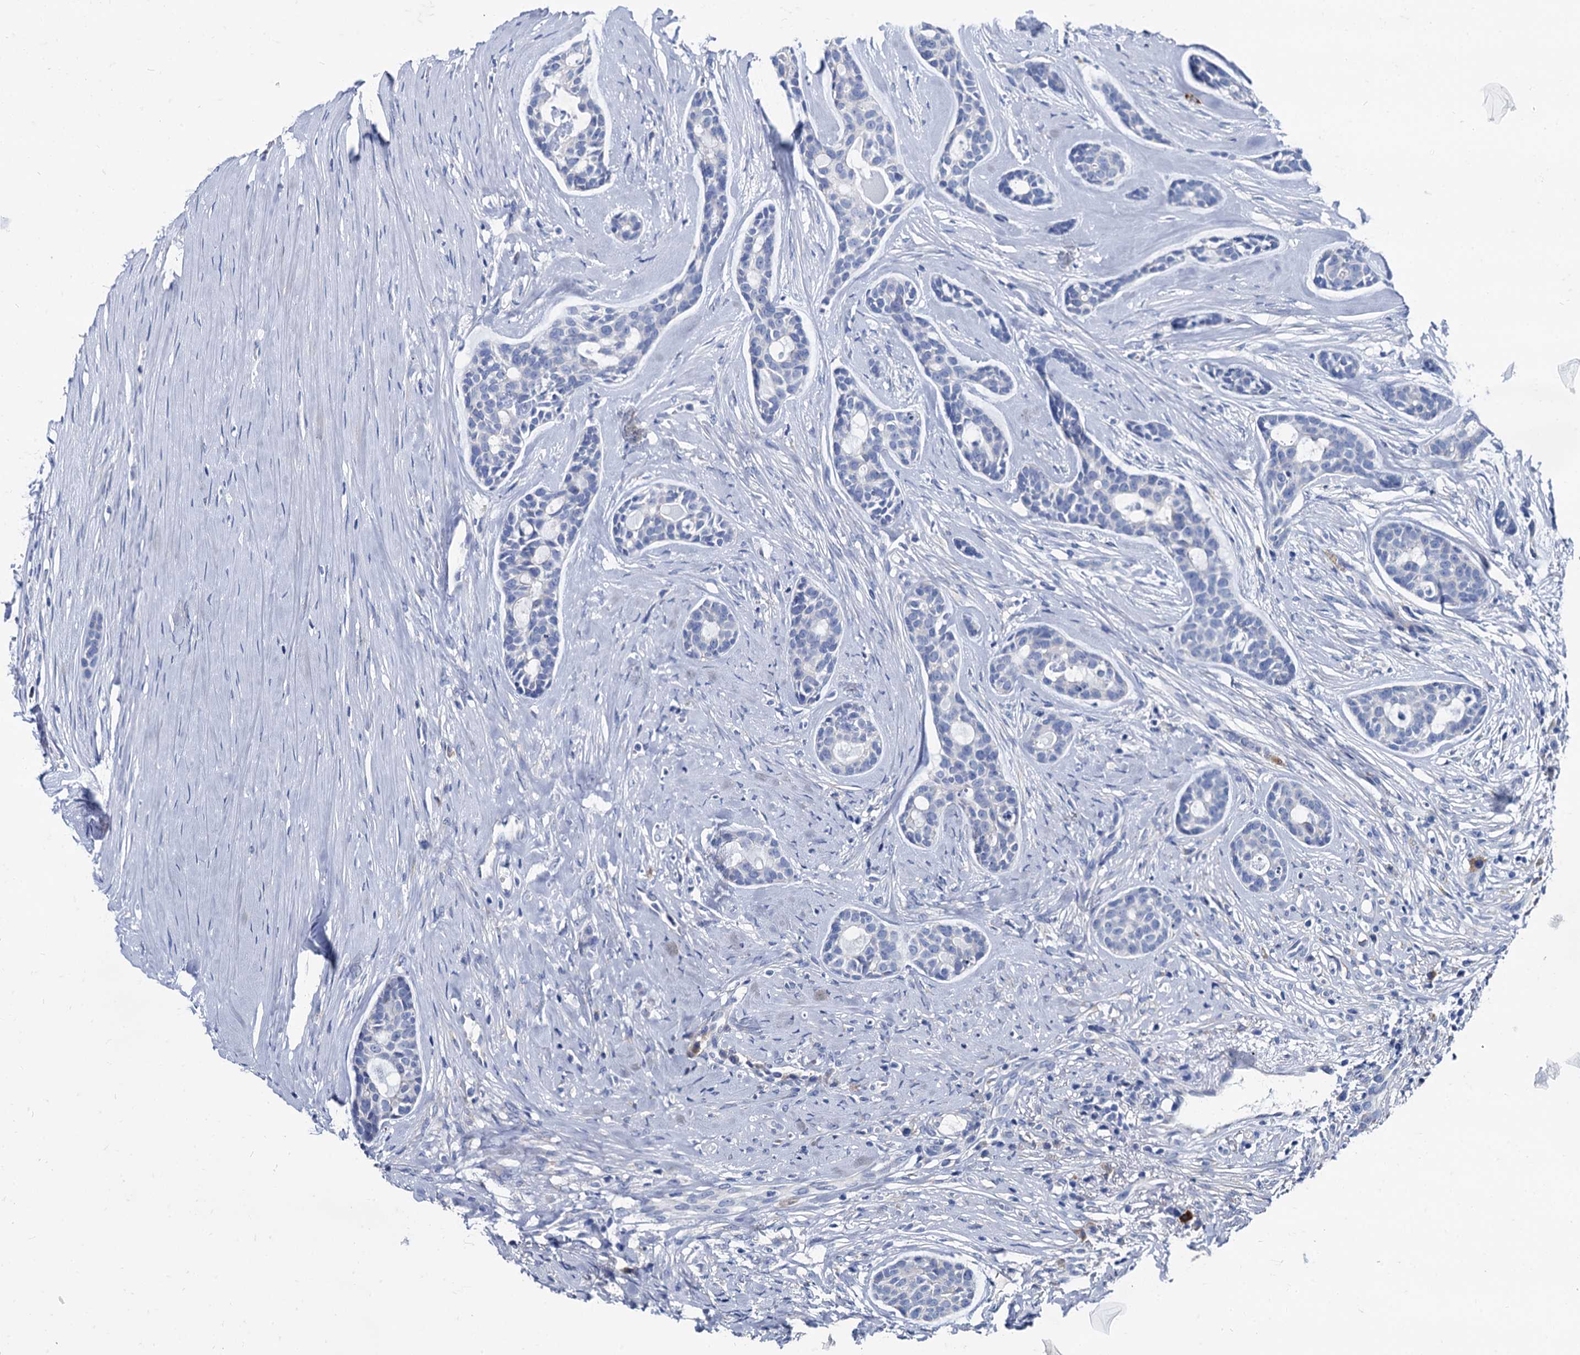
{"staining": {"intensity": "negative", "quantity": "none", "location": "none"}, "tissue": "head and neck cancer", "cell_type": "Tumor cells", "image_type": "cancer", "snomed": [{"axis": "morphology", "description": "Adenocarcinoma, NOS"}, {"axis": "topography", "description": "Subcutis"}, {"axis": "topography", "description": "Head-Neck"}], "caption": "There is no significant staining in tumor cells of head and neck adenocarcinoma.", "gene": "FOXR2", "patient": {"sex": "female", "age": 73}}